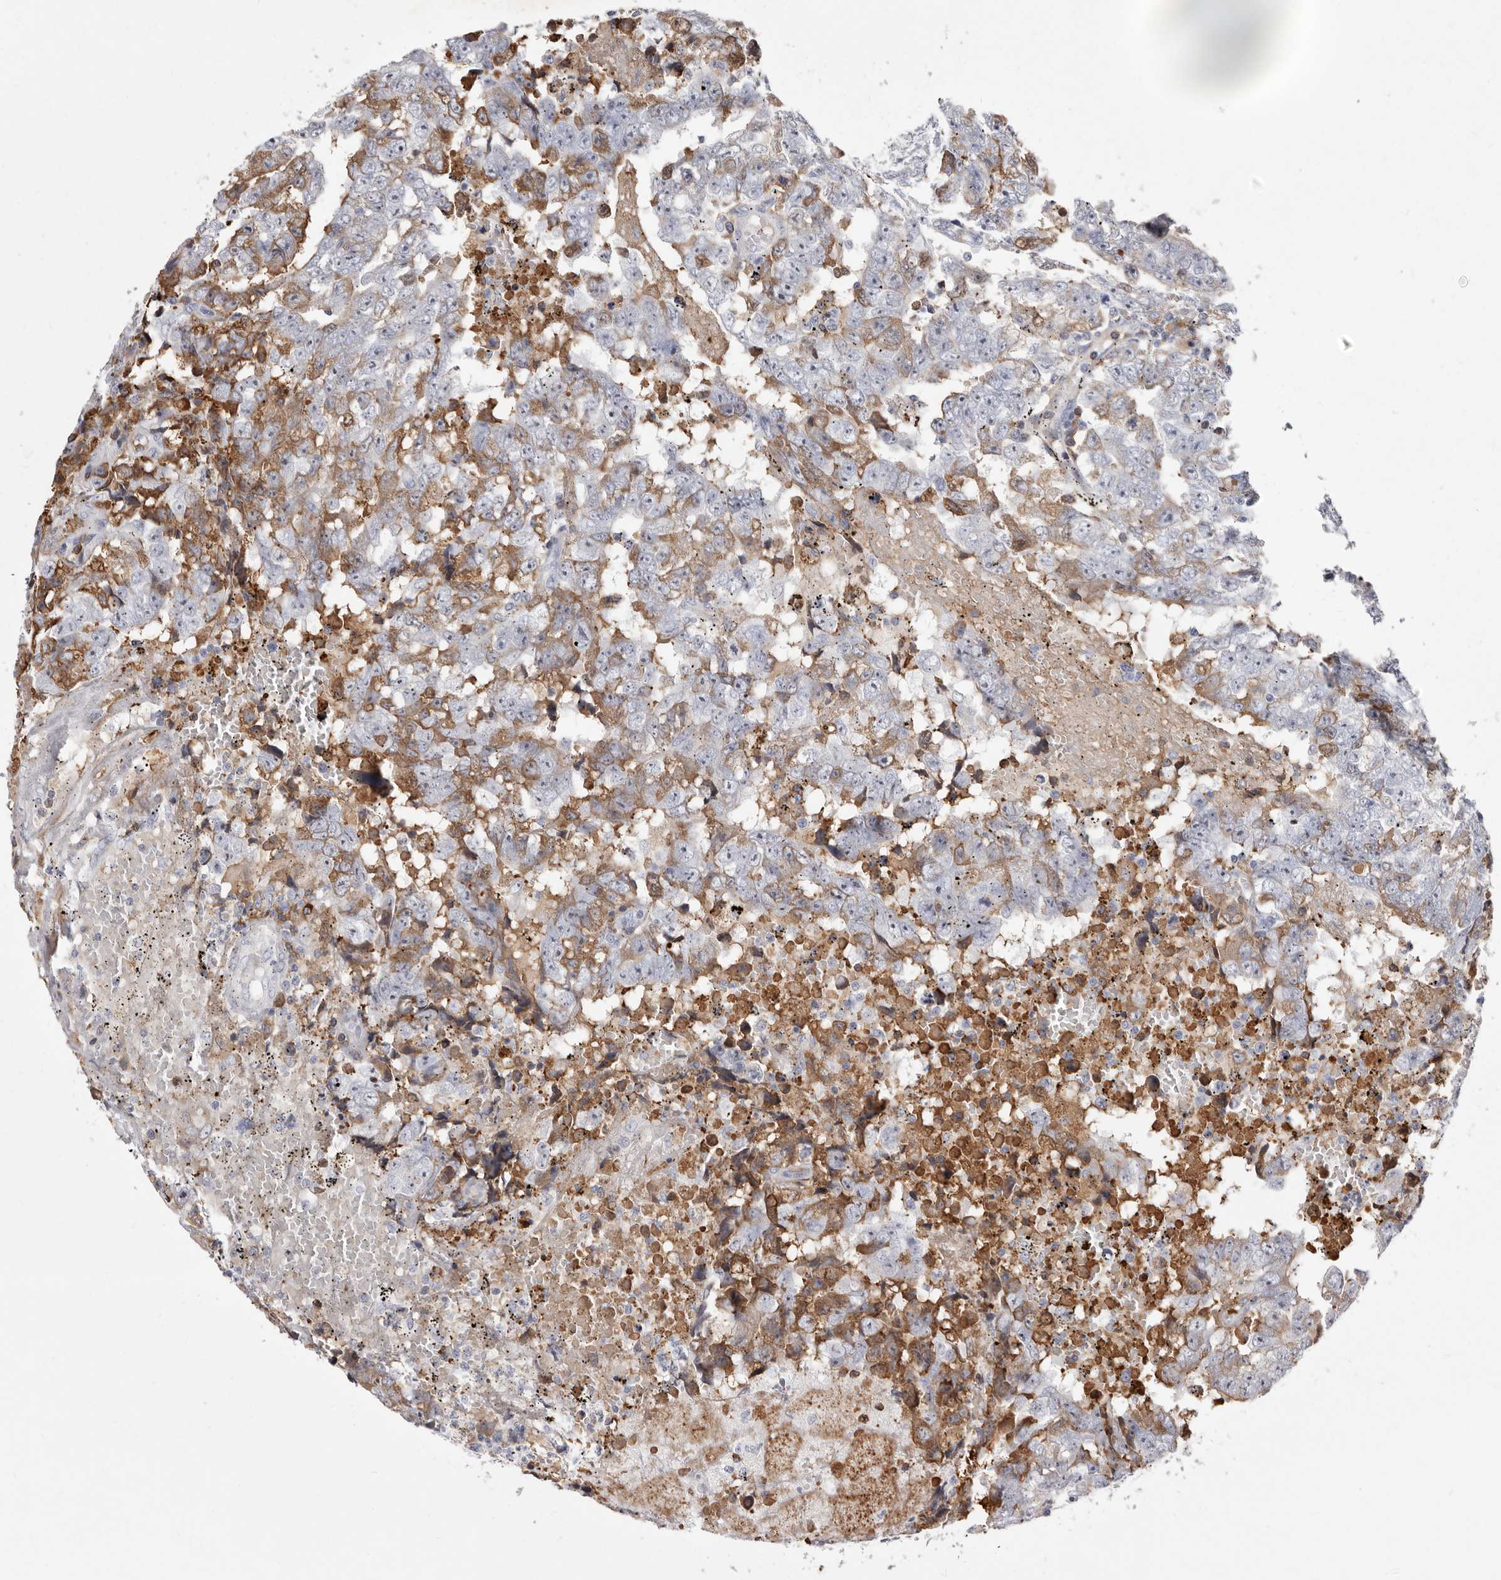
{"staining": {"intensity": "moderate", "quantity": "25%-75%", "location": "cytoplasmic/membranous"}, "tissue": "testis cancer", "cell_type": "Tumor cells", "image_type": "cancer", "snomed": [{"axis": "morphology", "description": "Carcinoma, Embryonal, NOS"}, {"axis": "topography", "description": "Testis"}], "caption": "Tumor cells exhibit medium levels of moderate cytoplasmic/membranous positivity in approximately 25%-75% of cells in human testis cancer (embryonal carcinoma).", "gene": "NUBPL", "patient": {"sex": "male", "age": 25}}